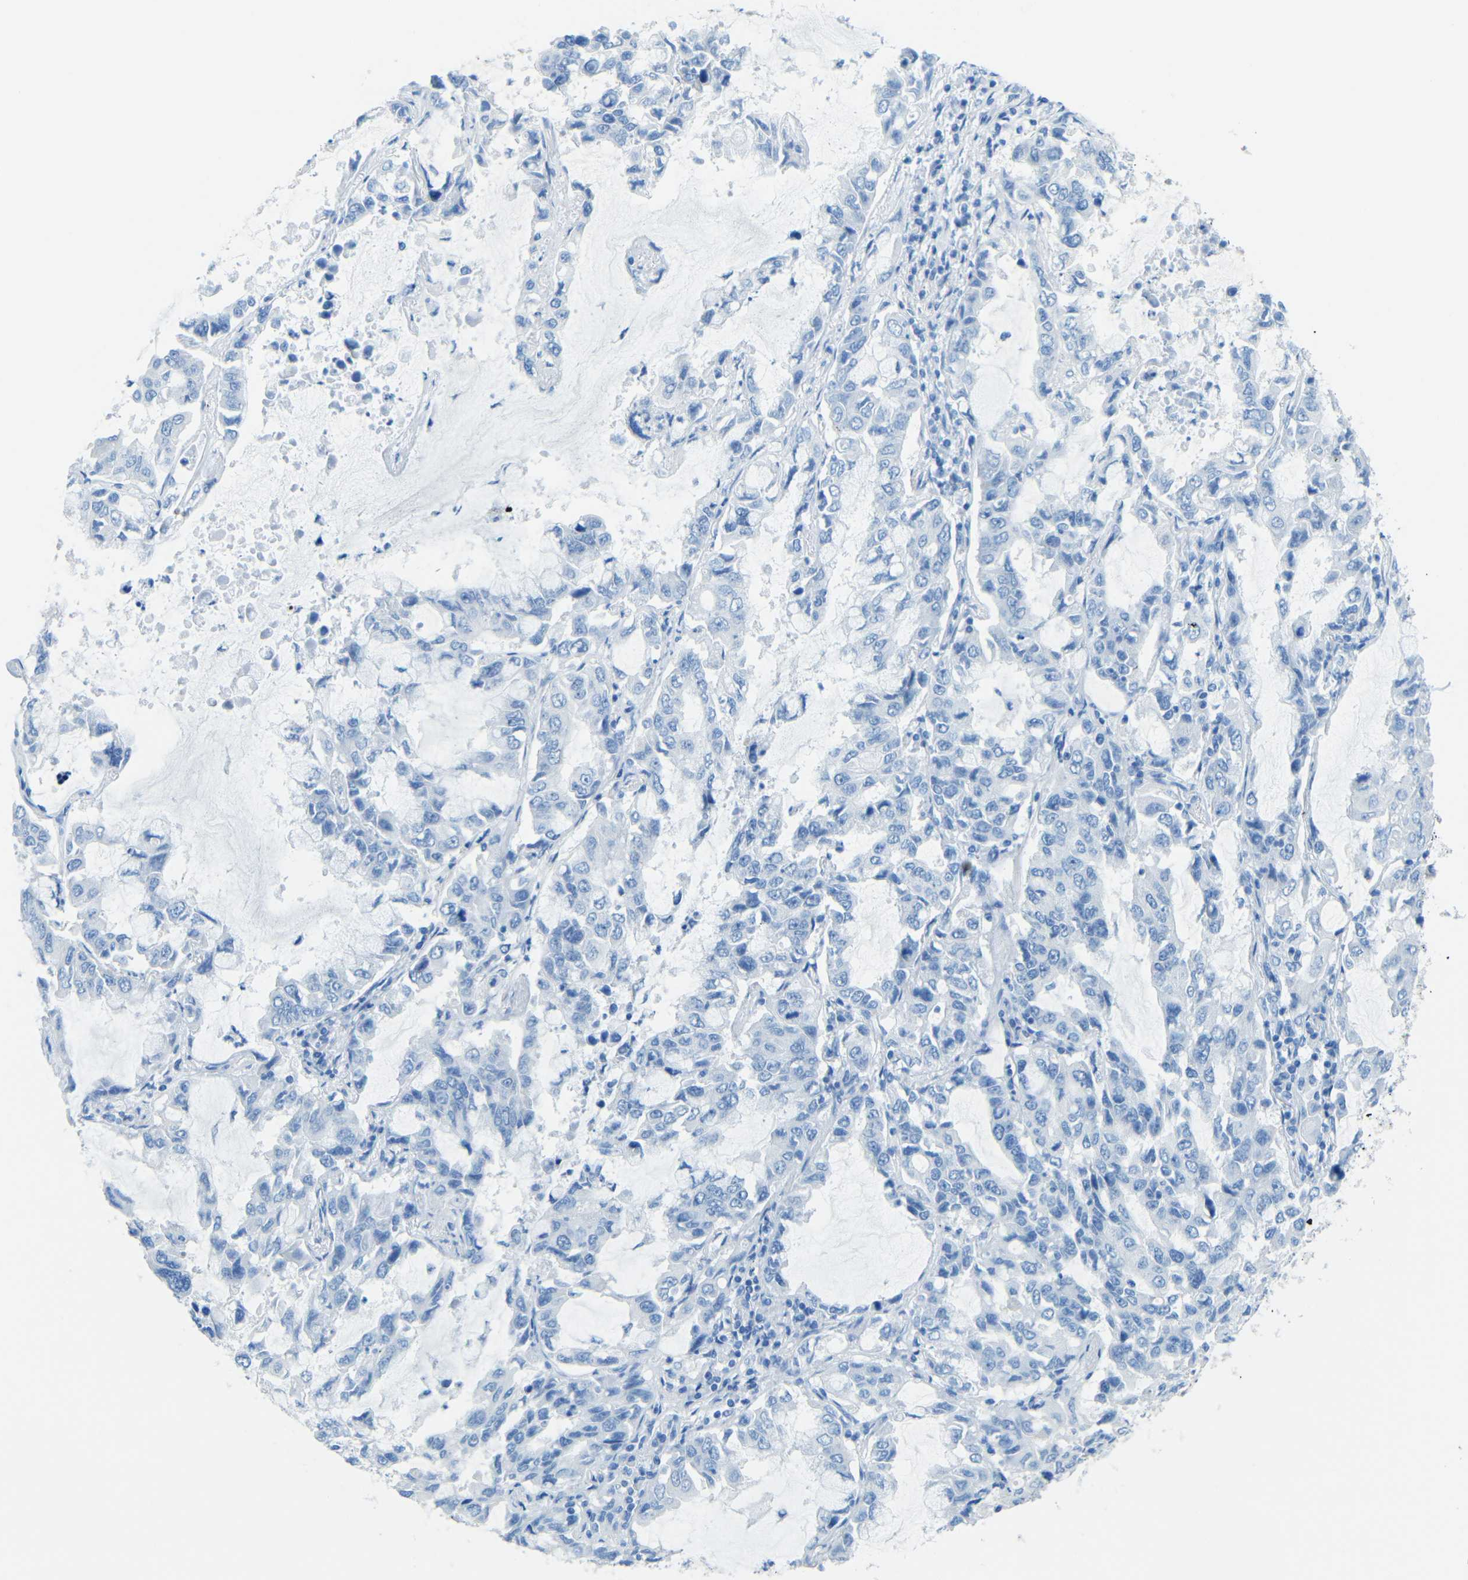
{"staining": {"intensity": "negative", "quantity": "none", "location": "none"}, "tissue": "lung cancer", "cell_type": "Tumor cells", "image_type": "cancer", "snomed": [{"axis": "morphology", "description": "Adenocarcinoma, NOS"}, {"axis": "topography", "description": "Lung"}], "caption": "Immunohistochemistry (IHC) of adenocarcinoma (lung) exhibits no positivity in tumor cells.", "gene": "TUBB4B", "patient": {"sex": "male", "age": 64}}